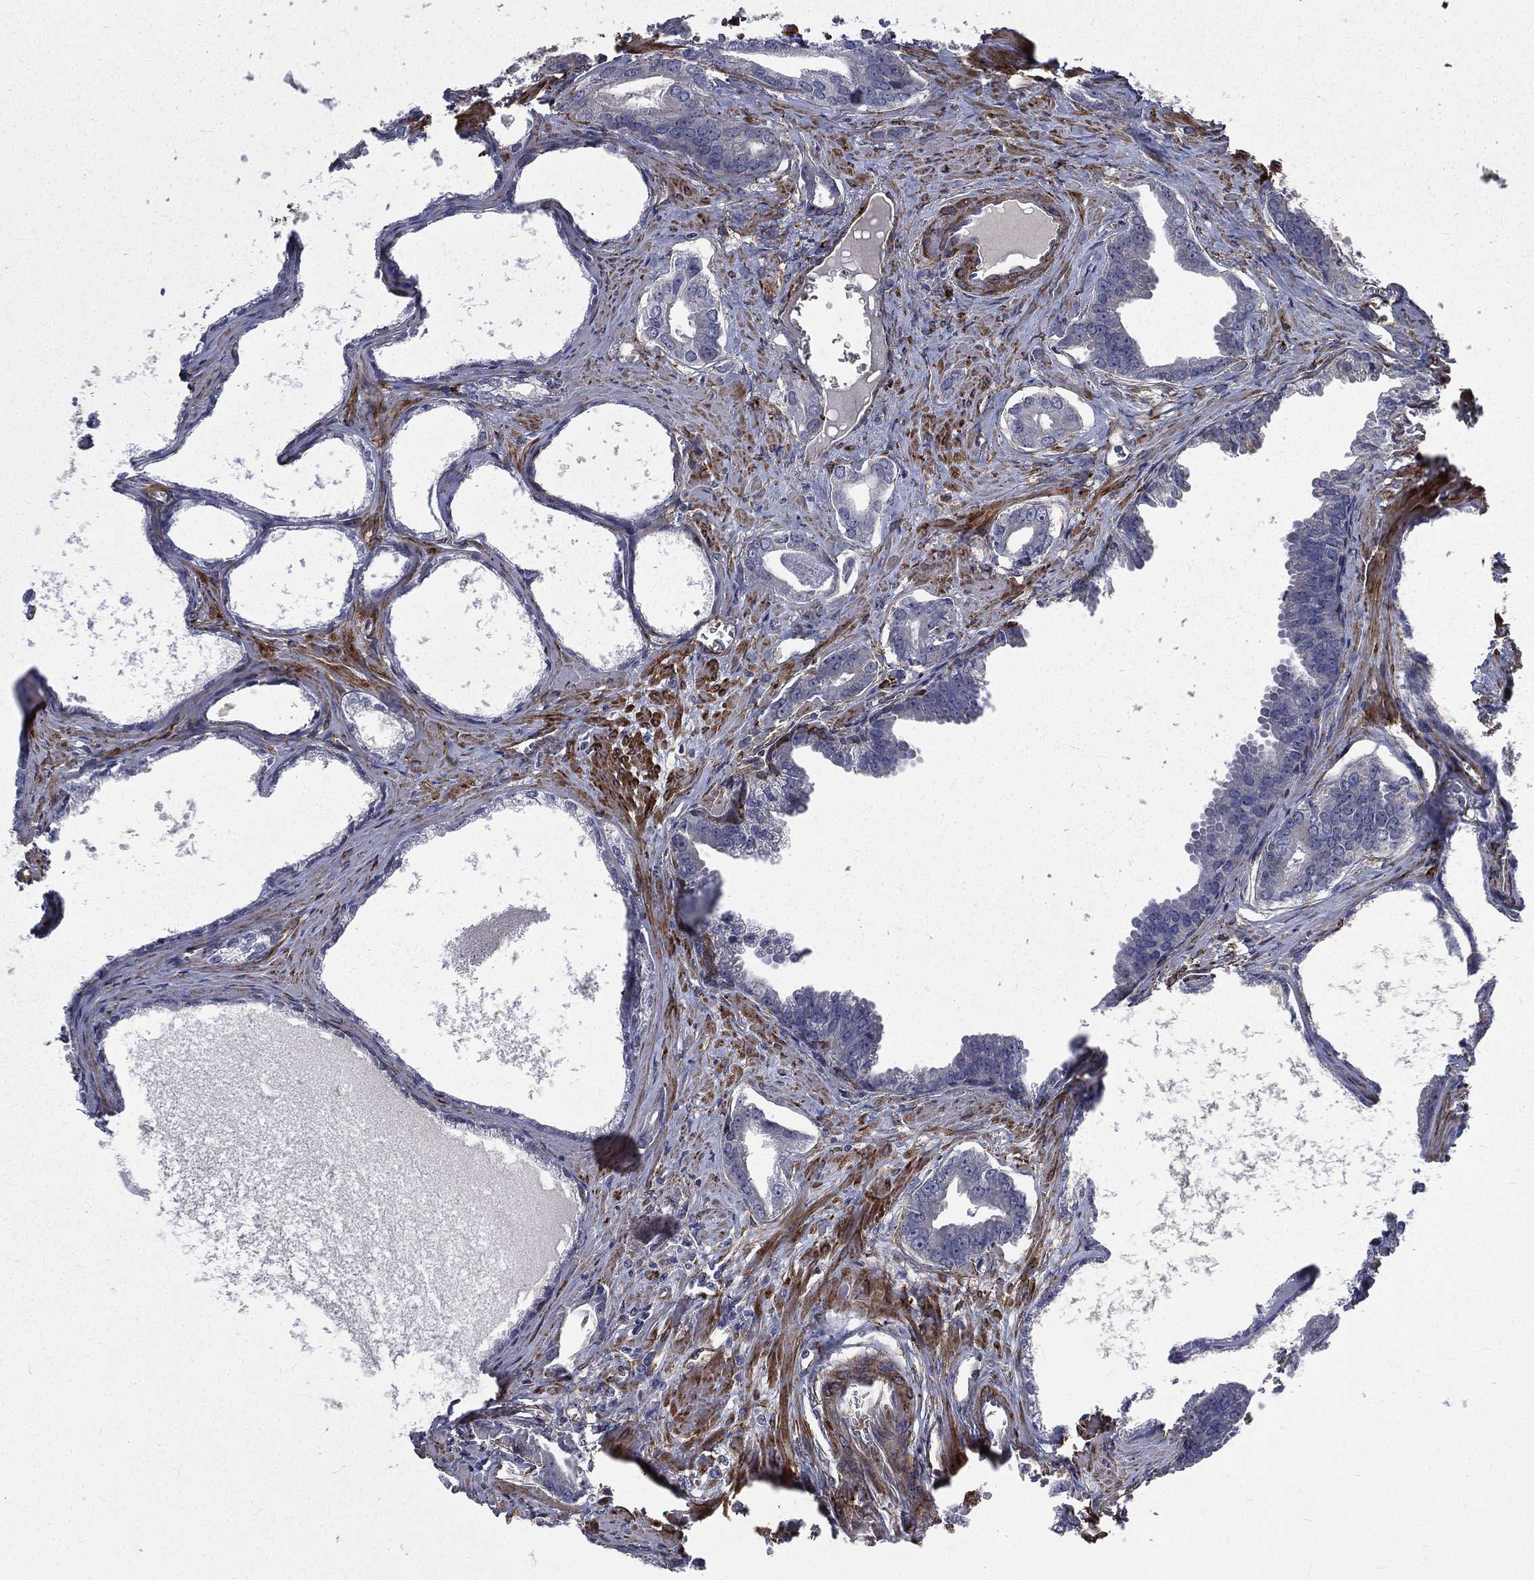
{"staining": {"intensity": "negative", "quantity": "none", "location": "none"}, "tissue": "prostate cancer", "cell_type": "Tumor cells", "image_type": "cancer", "snomed": [{"axis": "morphology", "description": "Adenocarcinoma, NOS"}, {"axis": "topography", "description": "Prostate"}], "caption": "Tumor cells show no significant protein staining in prostate adenocarcinoma.", "gene": "PPFIBP1", "patient": {"sex": "male", "age": 66}}